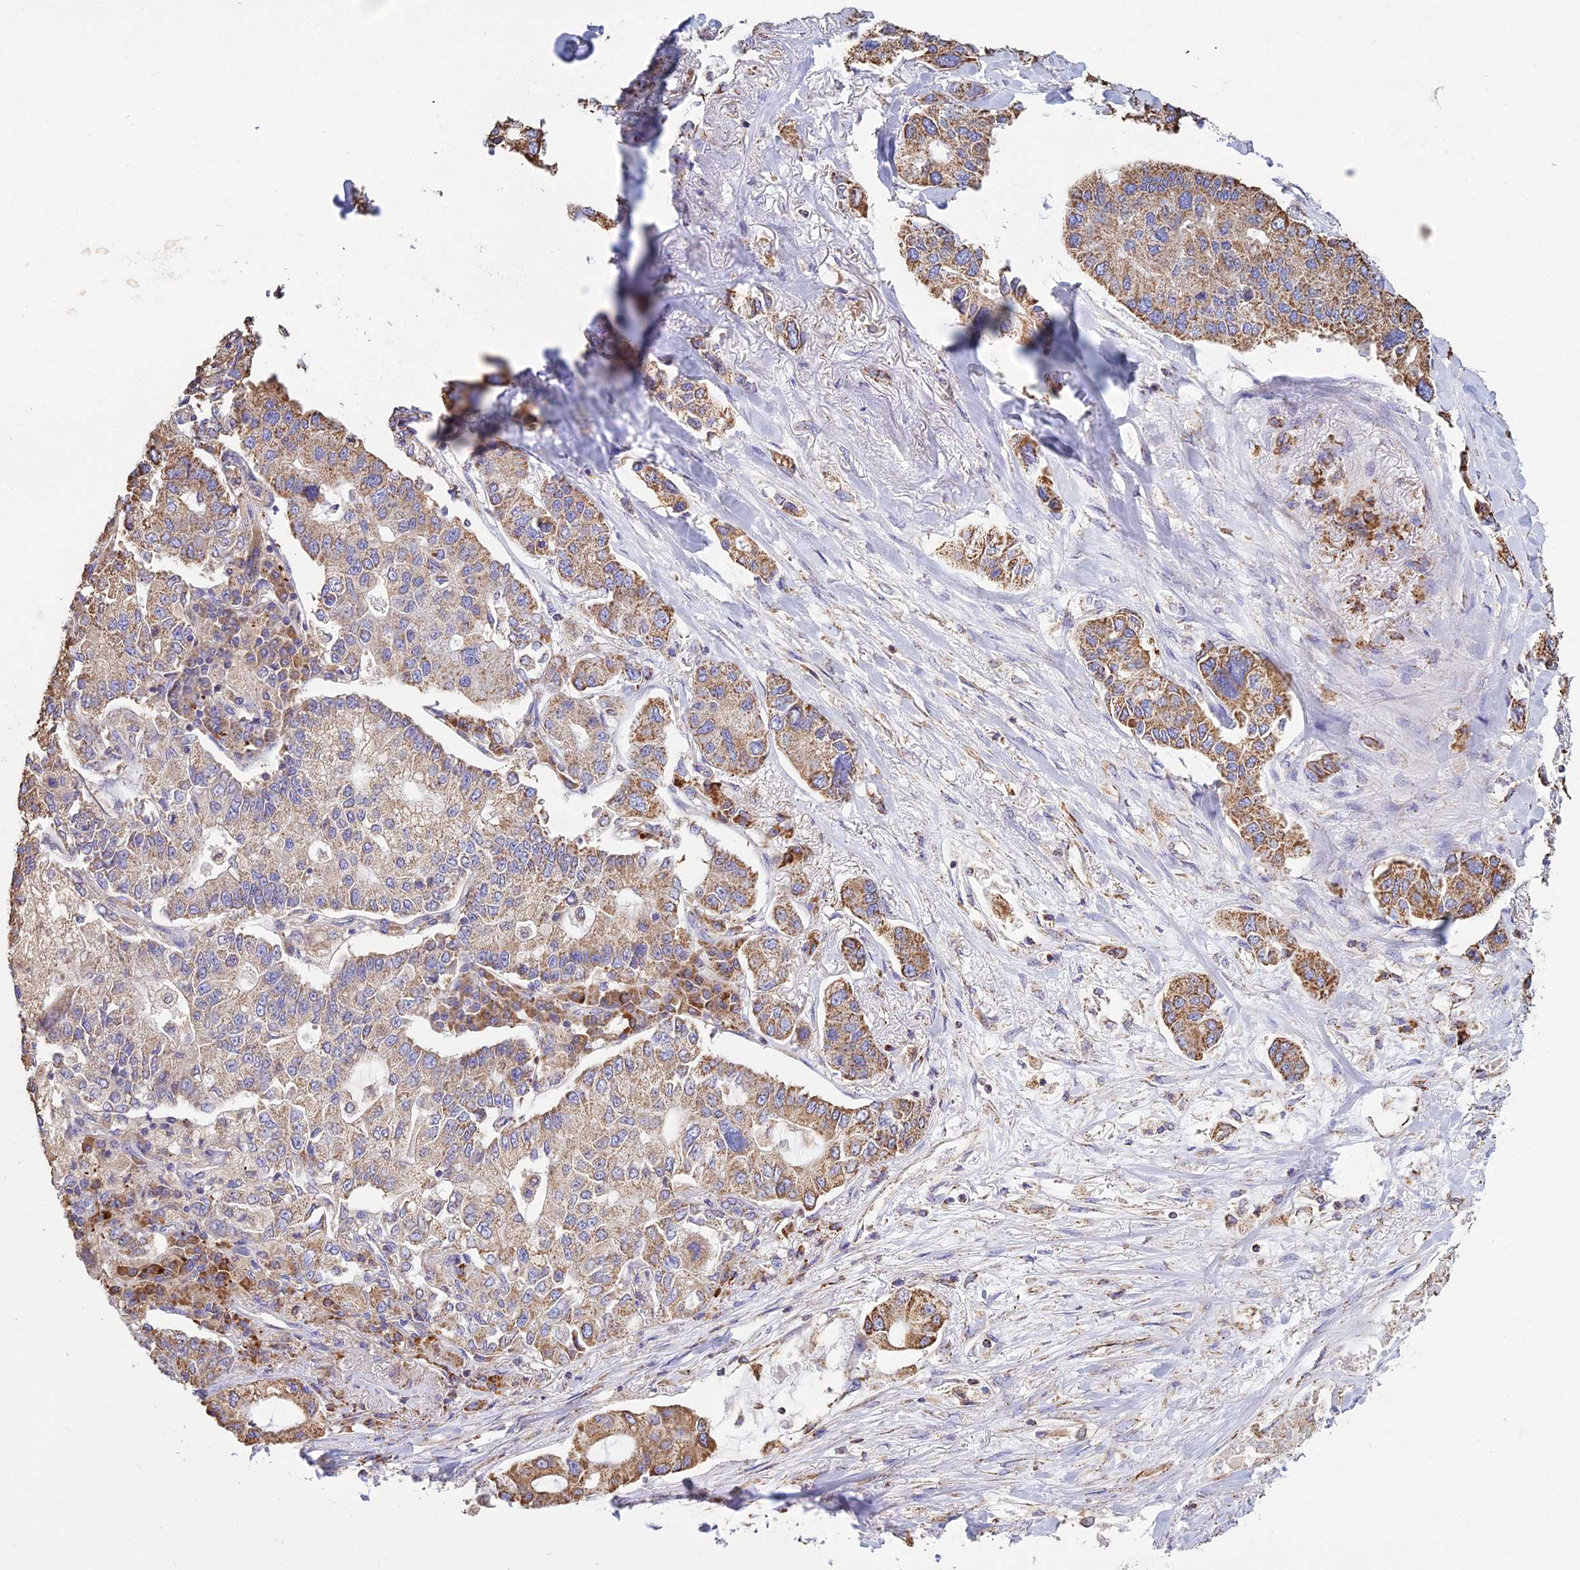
{"staining": {"intensity": "moderate", "quantity": ">75%", "location": "cytoplasmic/membranous"}, "tissue": "lung cancer", "cell_type": "Tumor cells", "image_type": "cancer", "snomed": [{"axis": "morphology", "description": "Adenocarcinoma, NOS"}, {"axis": "topography", "description": "Lung"}], "caption": "A medium amount of moderate cytoplasmic/membranous positivity is identified in approximately >75% of tumor cells in lung adenocarcinoma tissue.", "gene": "OR2W3", "patient": {"sex": "male", "age": 49}}